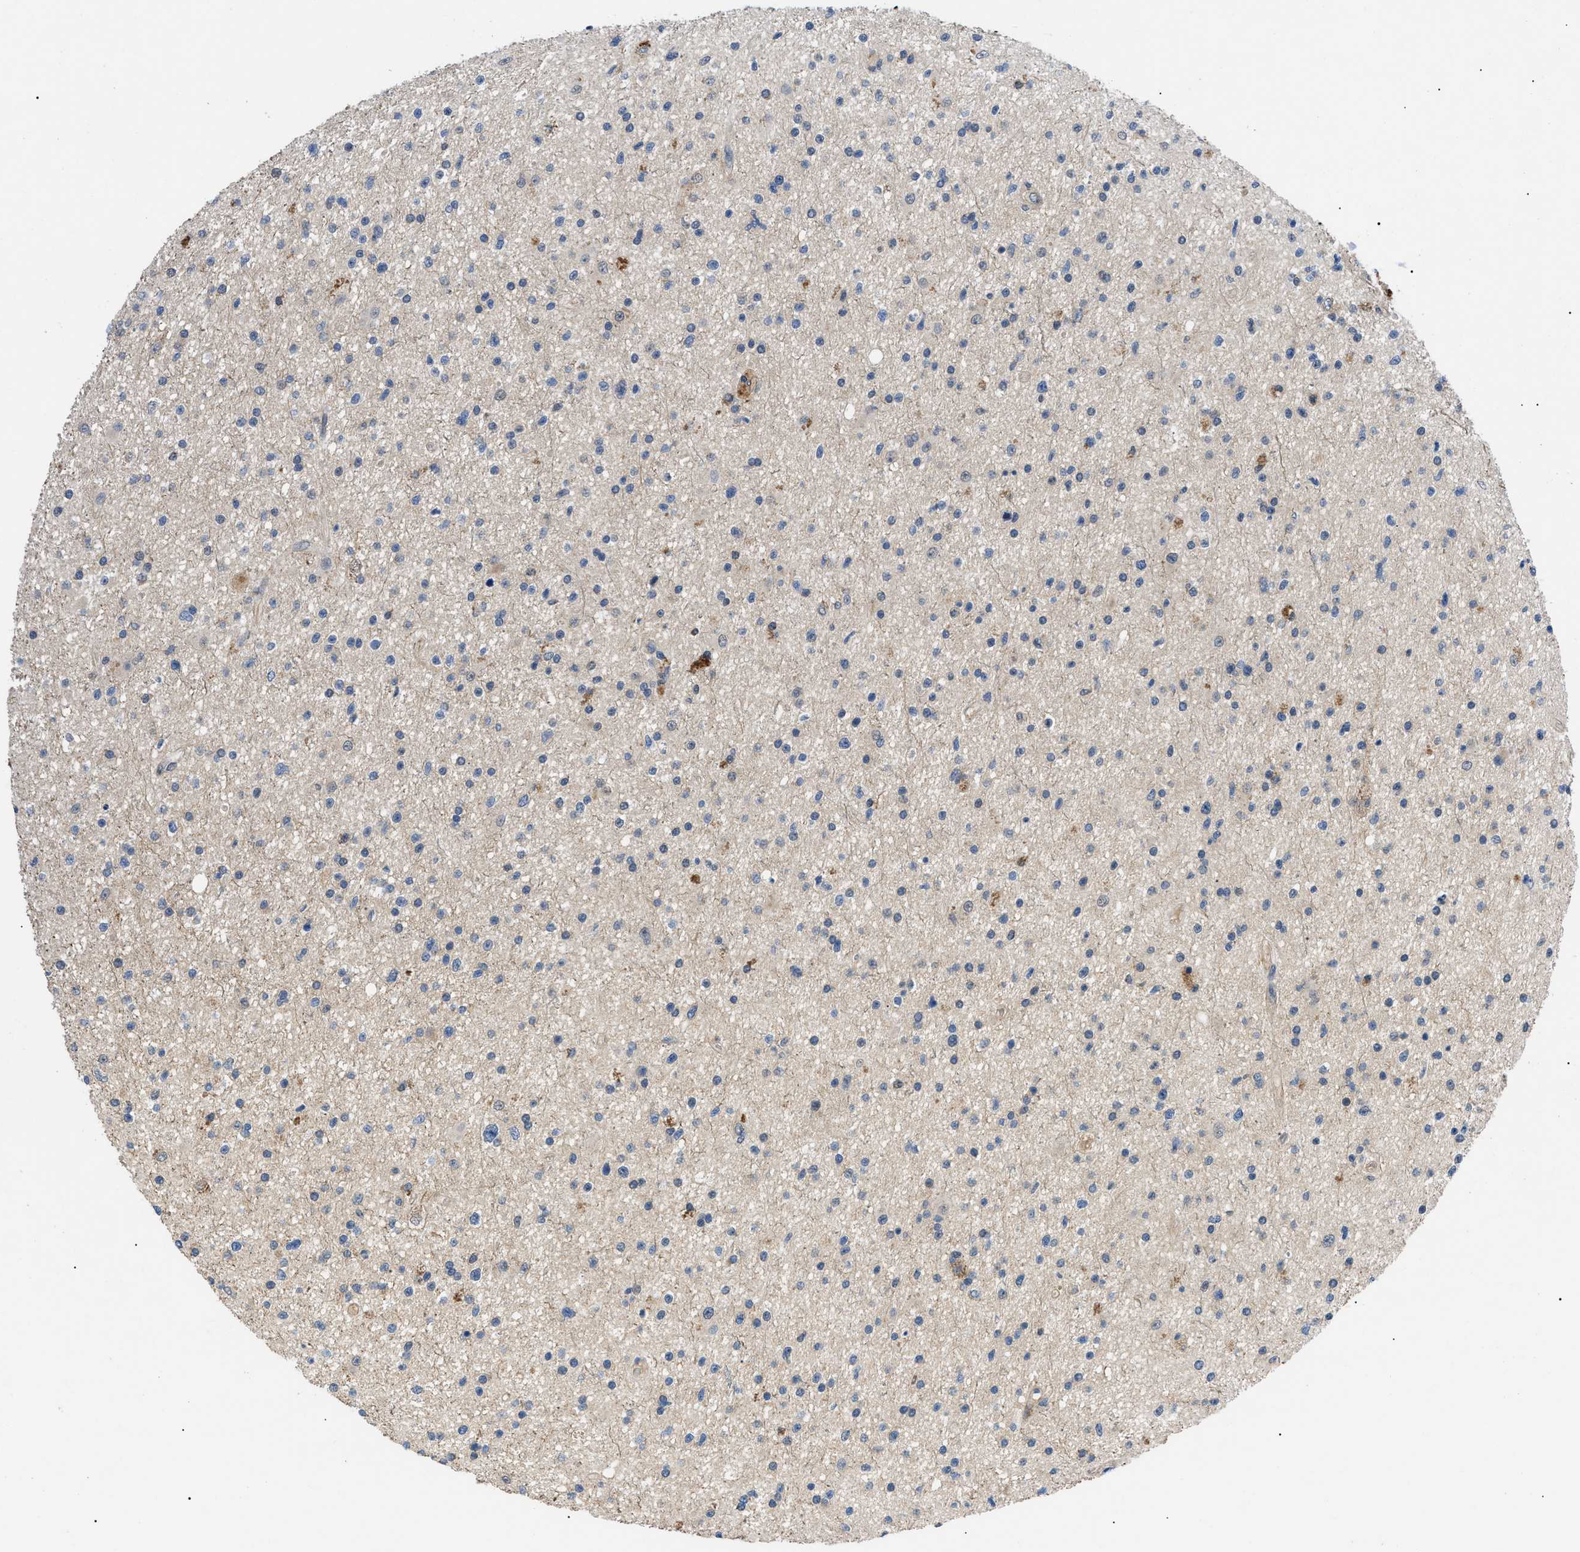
{"staining": {"intensity": "negative", "quantity": "none", "location": "none"}, "tissue": "glioma", "cell_type": "Tumor cells", "image_type": "cancer", "snomed": [{"axis": "morphology", "description": "Glioma, malignant, High grade"}, {"axis": "topography", "description": "Brain"}], "caption": "Immunohistochemistry (IHC) of glioma reveals no expression in tumor cells.", "gene": "CRCP", "patient": {"sex": "male", "age": 33}}